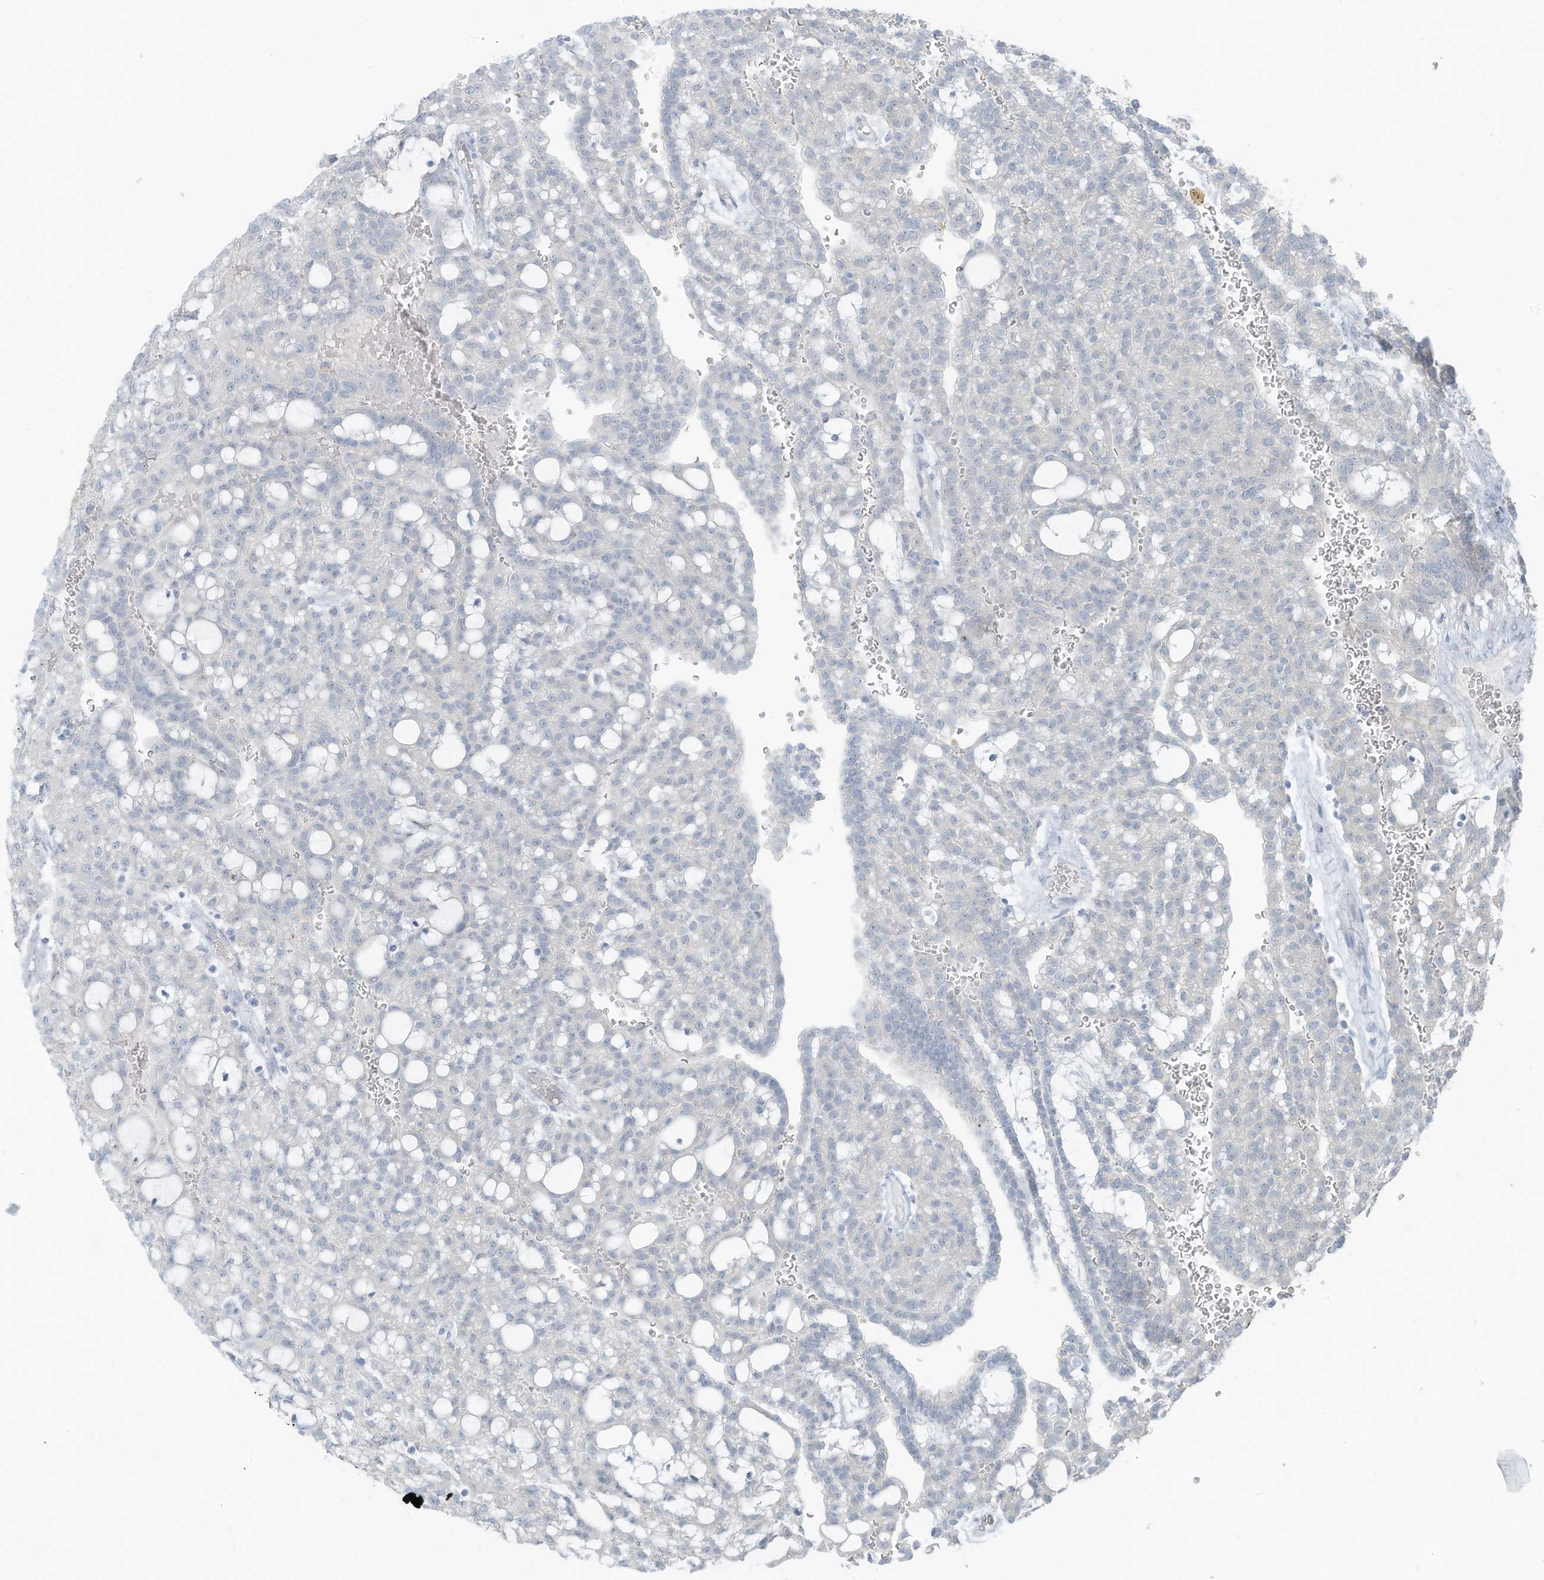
{"staining": {"intensity": "negative", "quantity": "none", "location": "none"}, "tissue": "renal cancer", "cell_type": "Tumor cells", "image_type": "cancer", "snomed": [{"axis": "morphology", "description": "Adenocarcinoma, NOS"}, {"axis": "topography", "description": "Kidney"}], "caption": "The photomicrograph shows no significant expression in tumor cells of renal cancer.", "gene": "SLC25A43", "patient": {"sex": "male", "age": 63}}